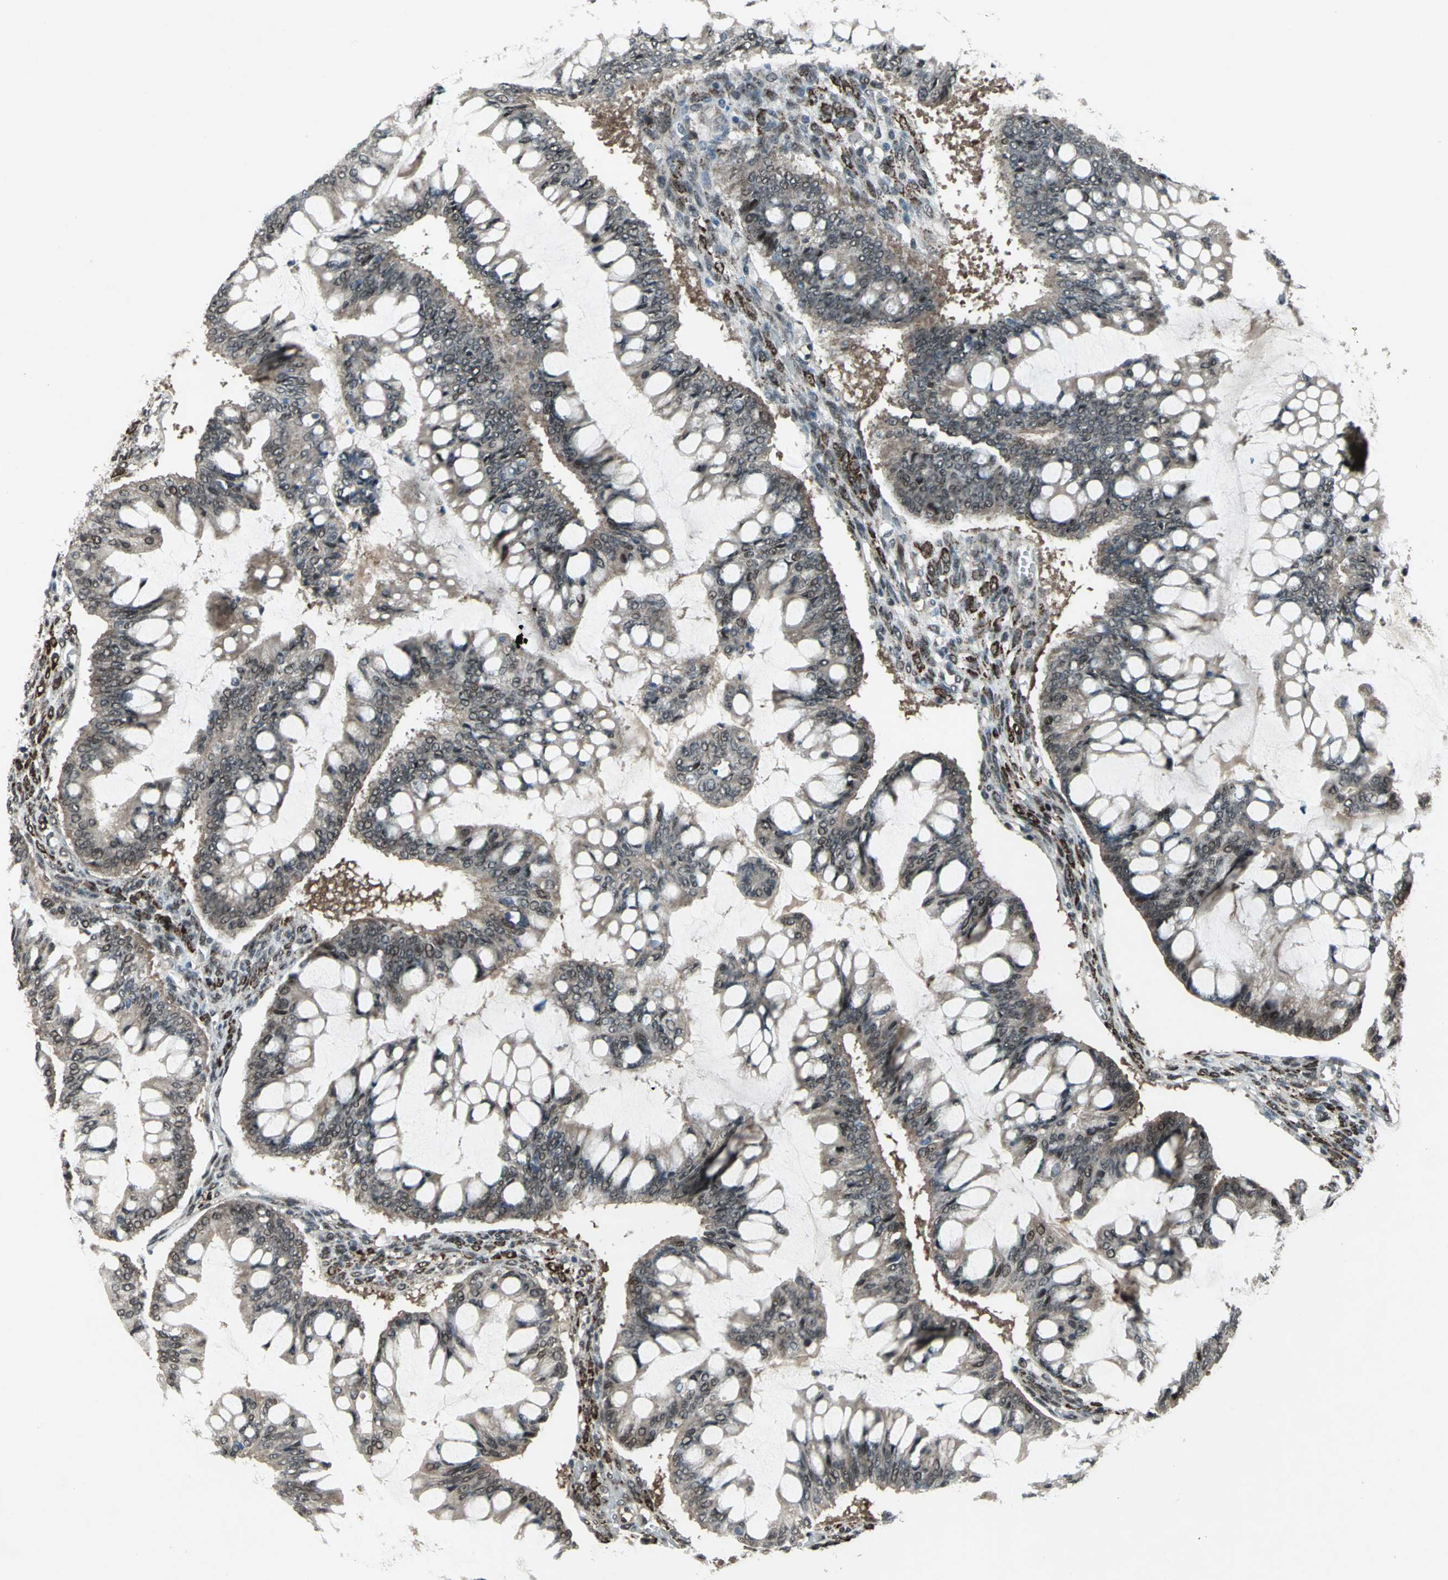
{"staining": {"intensity": "moderate", "quantity": ">75%", "location": "cytoplasmic/membranous,nuclear"}, "tissue": "ovarian cancer", "cell_type": "Tumor cells", "image_type": "cancer", "snomed": [{"axis": "morphology", "description": "Cystadenocarcinoma, mucinous, NOS"}, {"axis": "topography", "description": "Ovary"}], "caption": "A medium amount of moderate cytoplasmic/membranous and nuclear positivity is identified in approximately >75% of tumor cells in mucinous cystadenocarcinoma (ovarian) tissue.", "gene": "COPS5", "patient": {"sex": "female", "age": 73}}